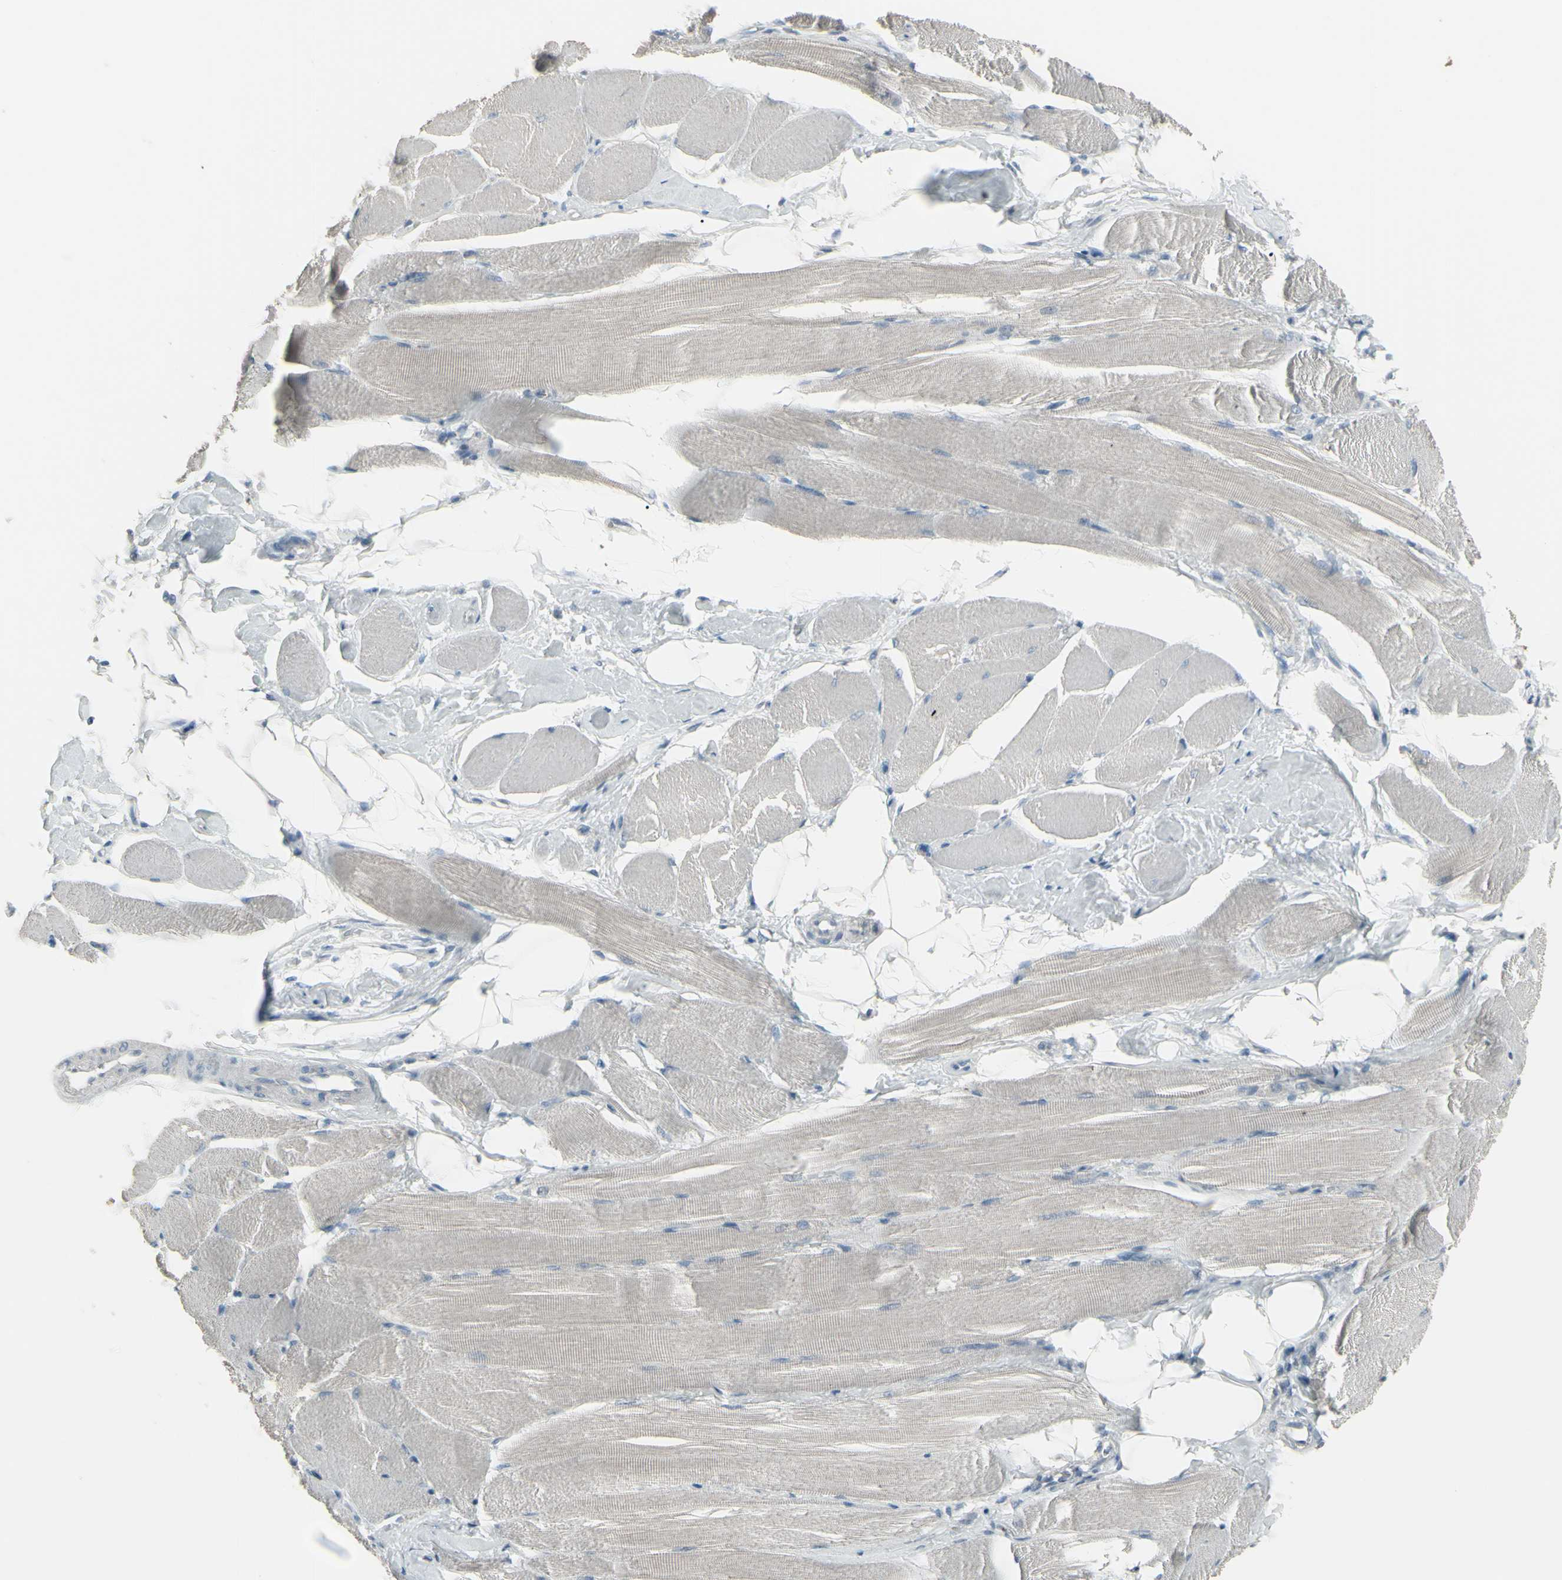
{"staining": {"intensity": "negative", "quantity": "none", "location": "none"}, "tissue": "skeletal muscle", "cell_type": "Myocytes", "image_type": "normal", "snomed": [{"axis": "morphology", "description": "Normal tissue, NOS"}, {"axis": "topography", "description": "Skeletal muscle"}, {"axis": "topography", "description": "Peripheral nerve tissue"}], "caption": "Skeletal muscle was stained to show a protein in brown. There is no significant staining in myocytes.", "gene": "CD79B", "patient": {"sex": "female", "age": 84}}